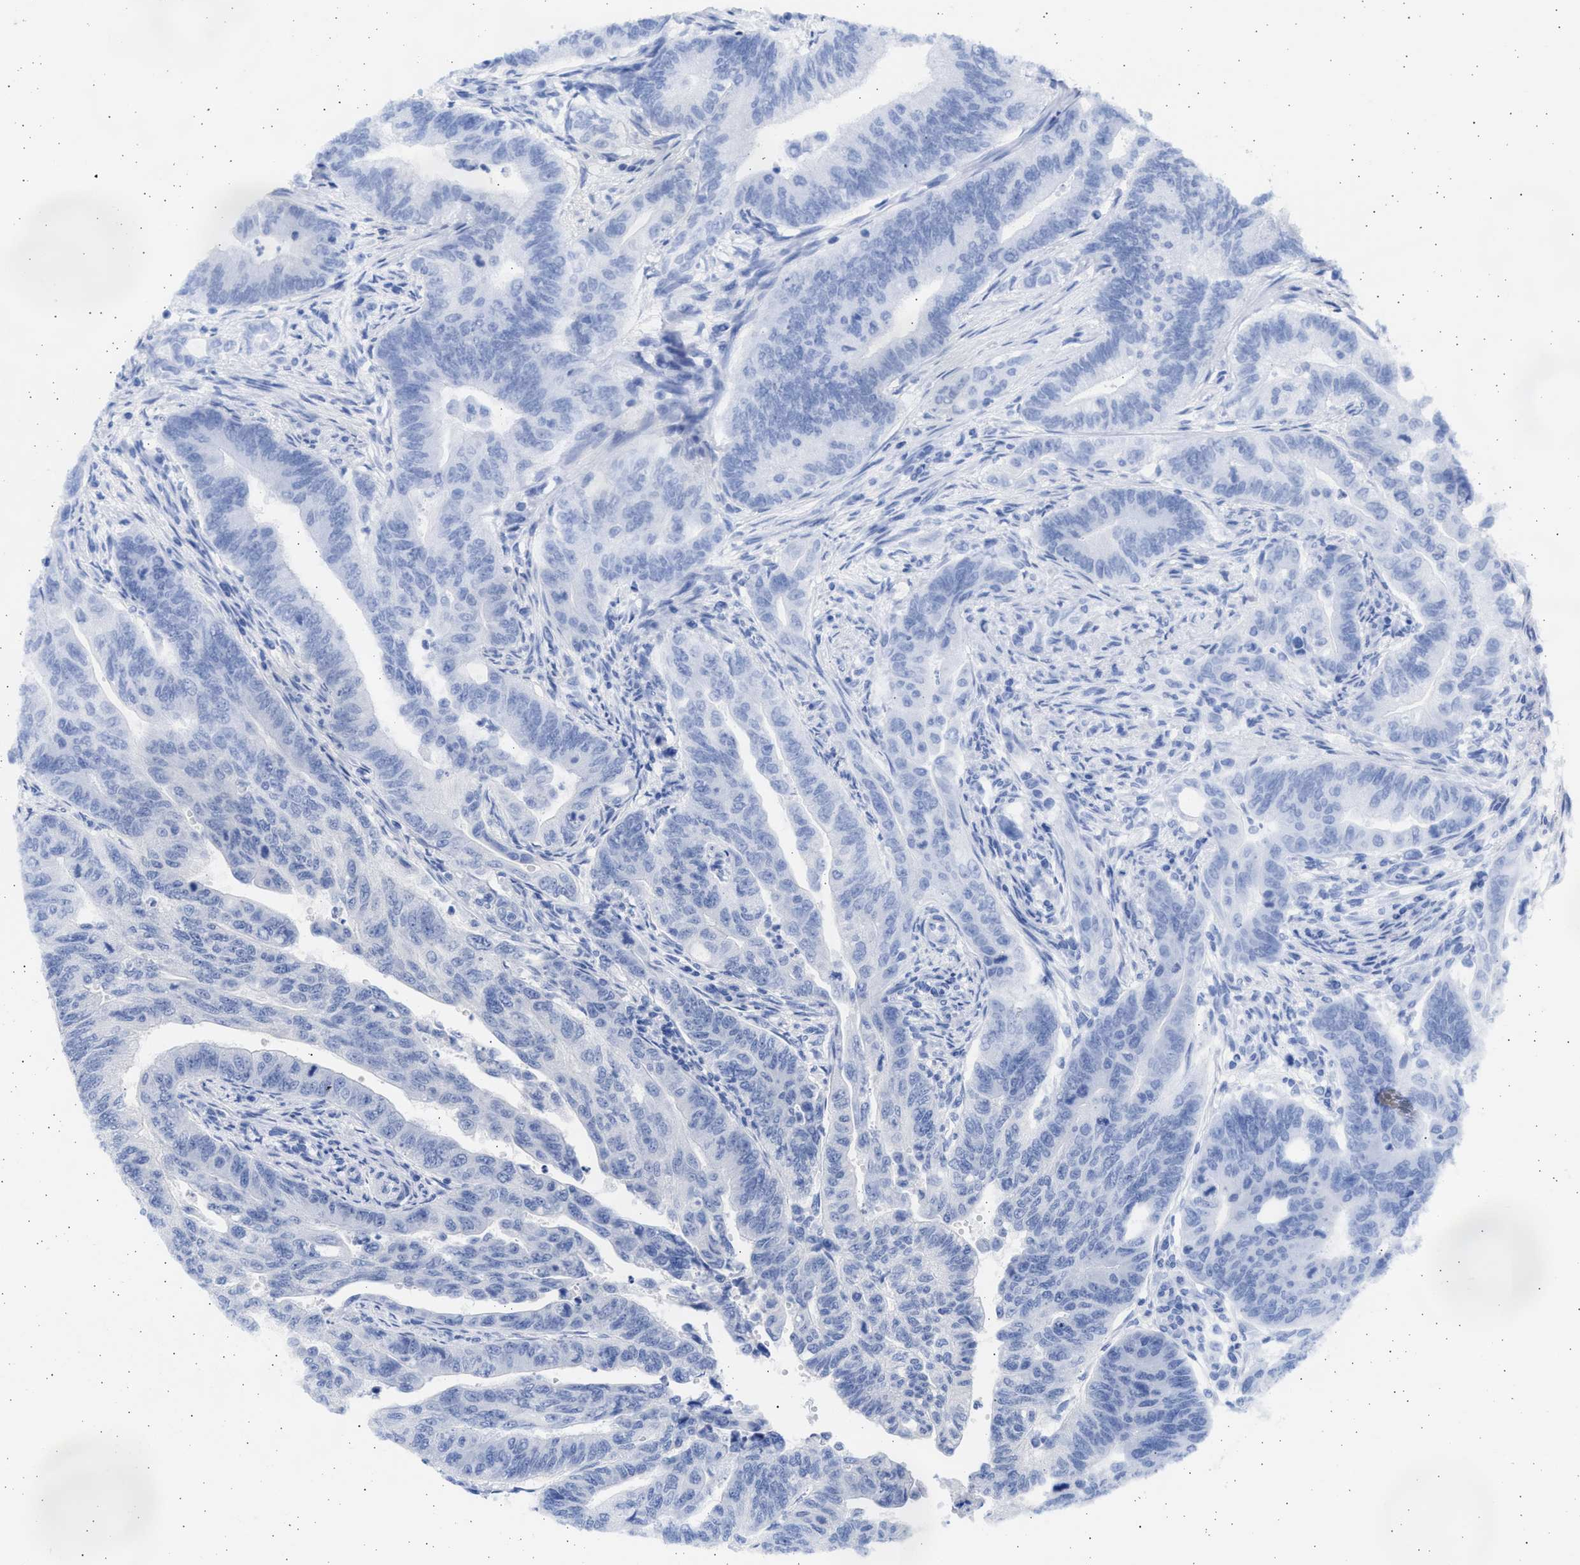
{"staining": {"intensity": "negative", "quantity": "none", "location": "none"}, "tissue": "colorectal cancer", "cell_type": "Tumor cells", "image_type": "cancer", "snomed": [{"axis": "morphology", "description": "Adenoma, NOS"}, {"axis": "morphology", "description": "Adenocarcinoma, NOS"}, {"axis": "topography", "description": "Colon"}], "caption": "IHC image of neoplastic tissue: human colorectal cancer (adenoma) stained with DAB demonstrates no significant protein positivity in tumor cells.", "gene": "ALDOC", "patient": {"sex": "male", "age": 79}}